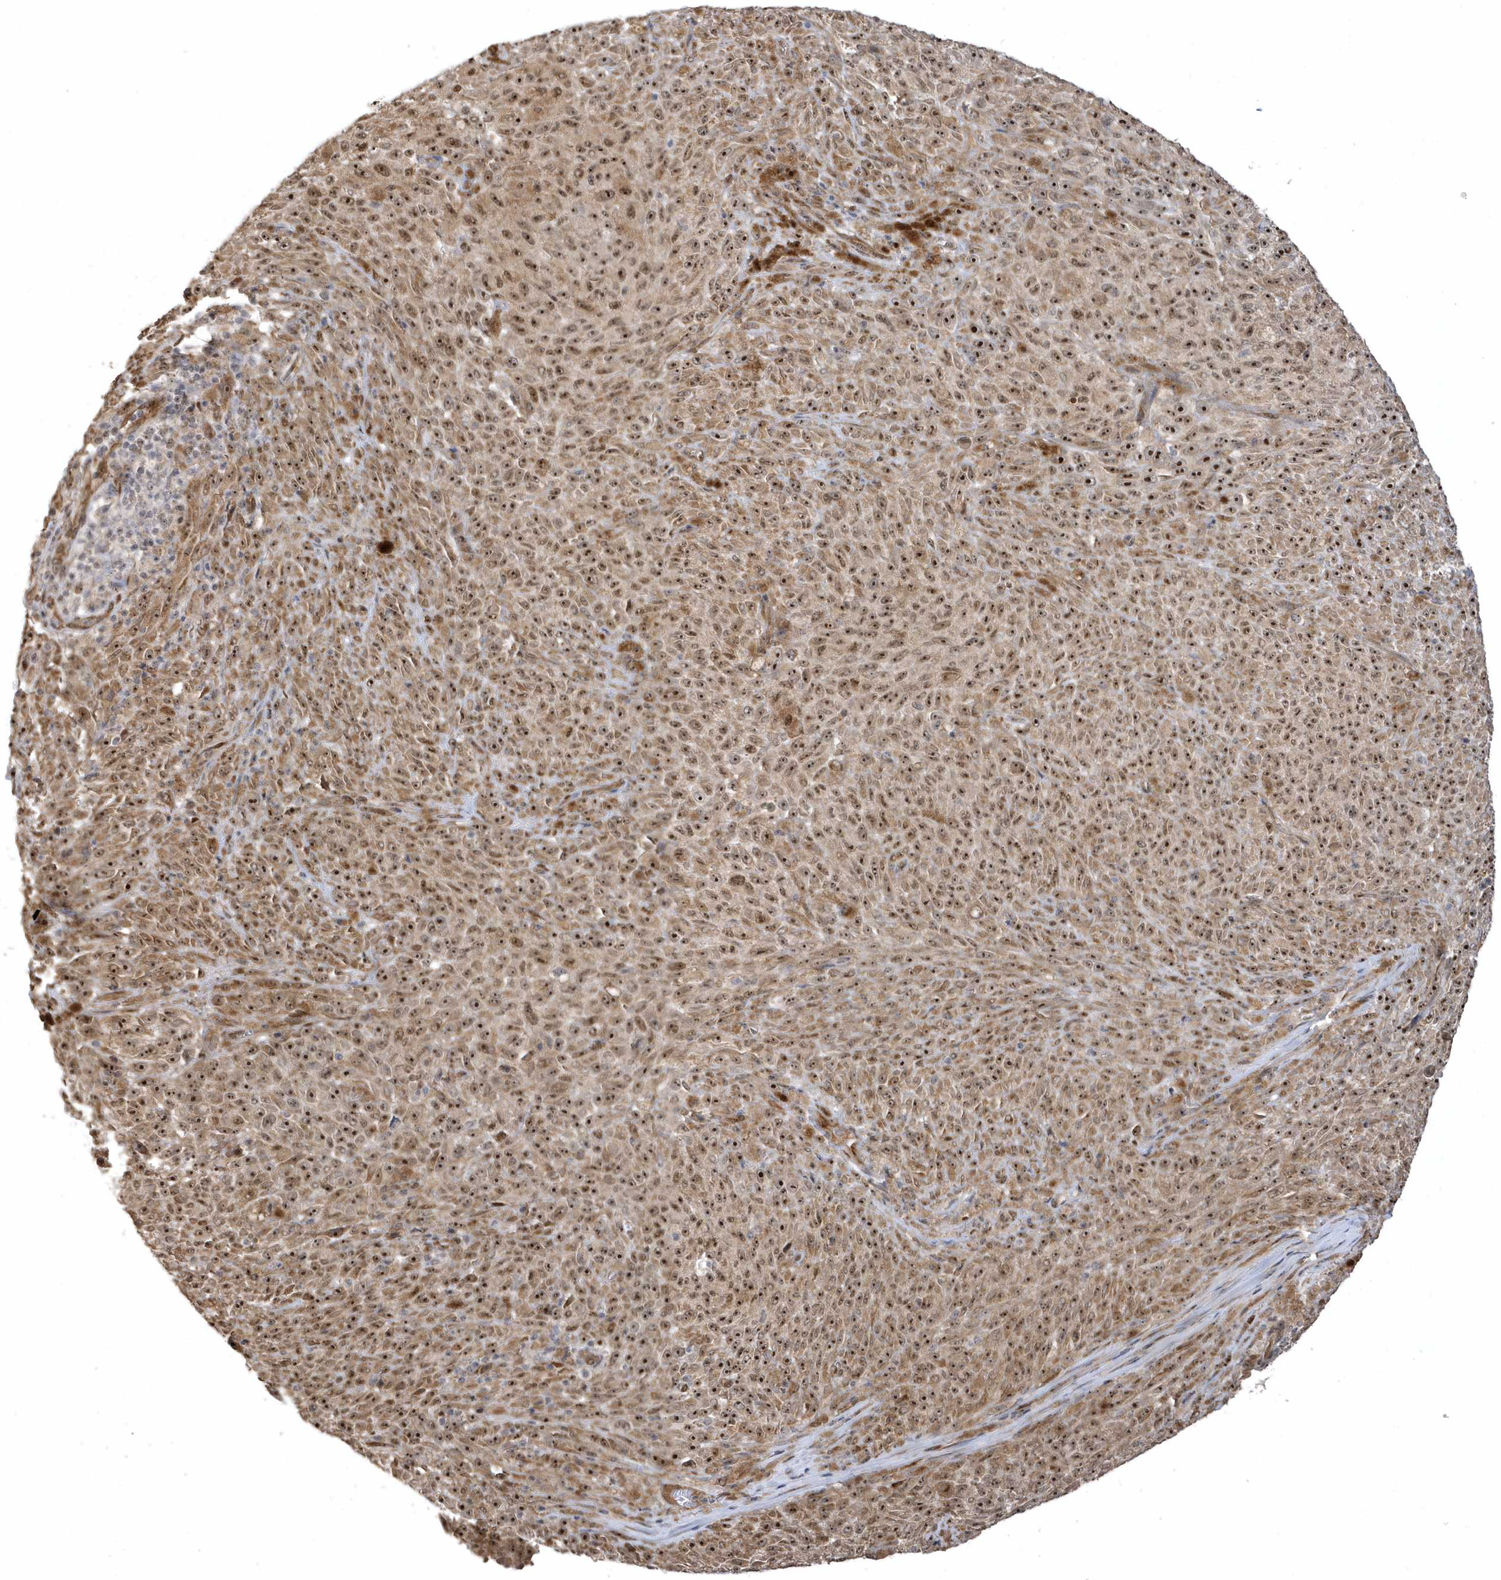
{"staining": {"intensity": "moderate", "quantity": ">75%", "location": "cytoplasmic/membranous,nuclear"}, "tissue": "melanoma", "cell_type": "Tumor cells", "image_type": "cancer", "snomed": [{"axis": "morphology", "description": "Malignant melanoma, NOS"}, {"axis": "topography", "description": "Skin"}], "caption": "Melanoma was stained to show a protein in brown. There is medium levels of moderate cytoplasmic/membranous and nuclear expression in approximately >75% of tumor cells.", "gene": "ECM2", "patient": {"sex": "female", "age": 82}}